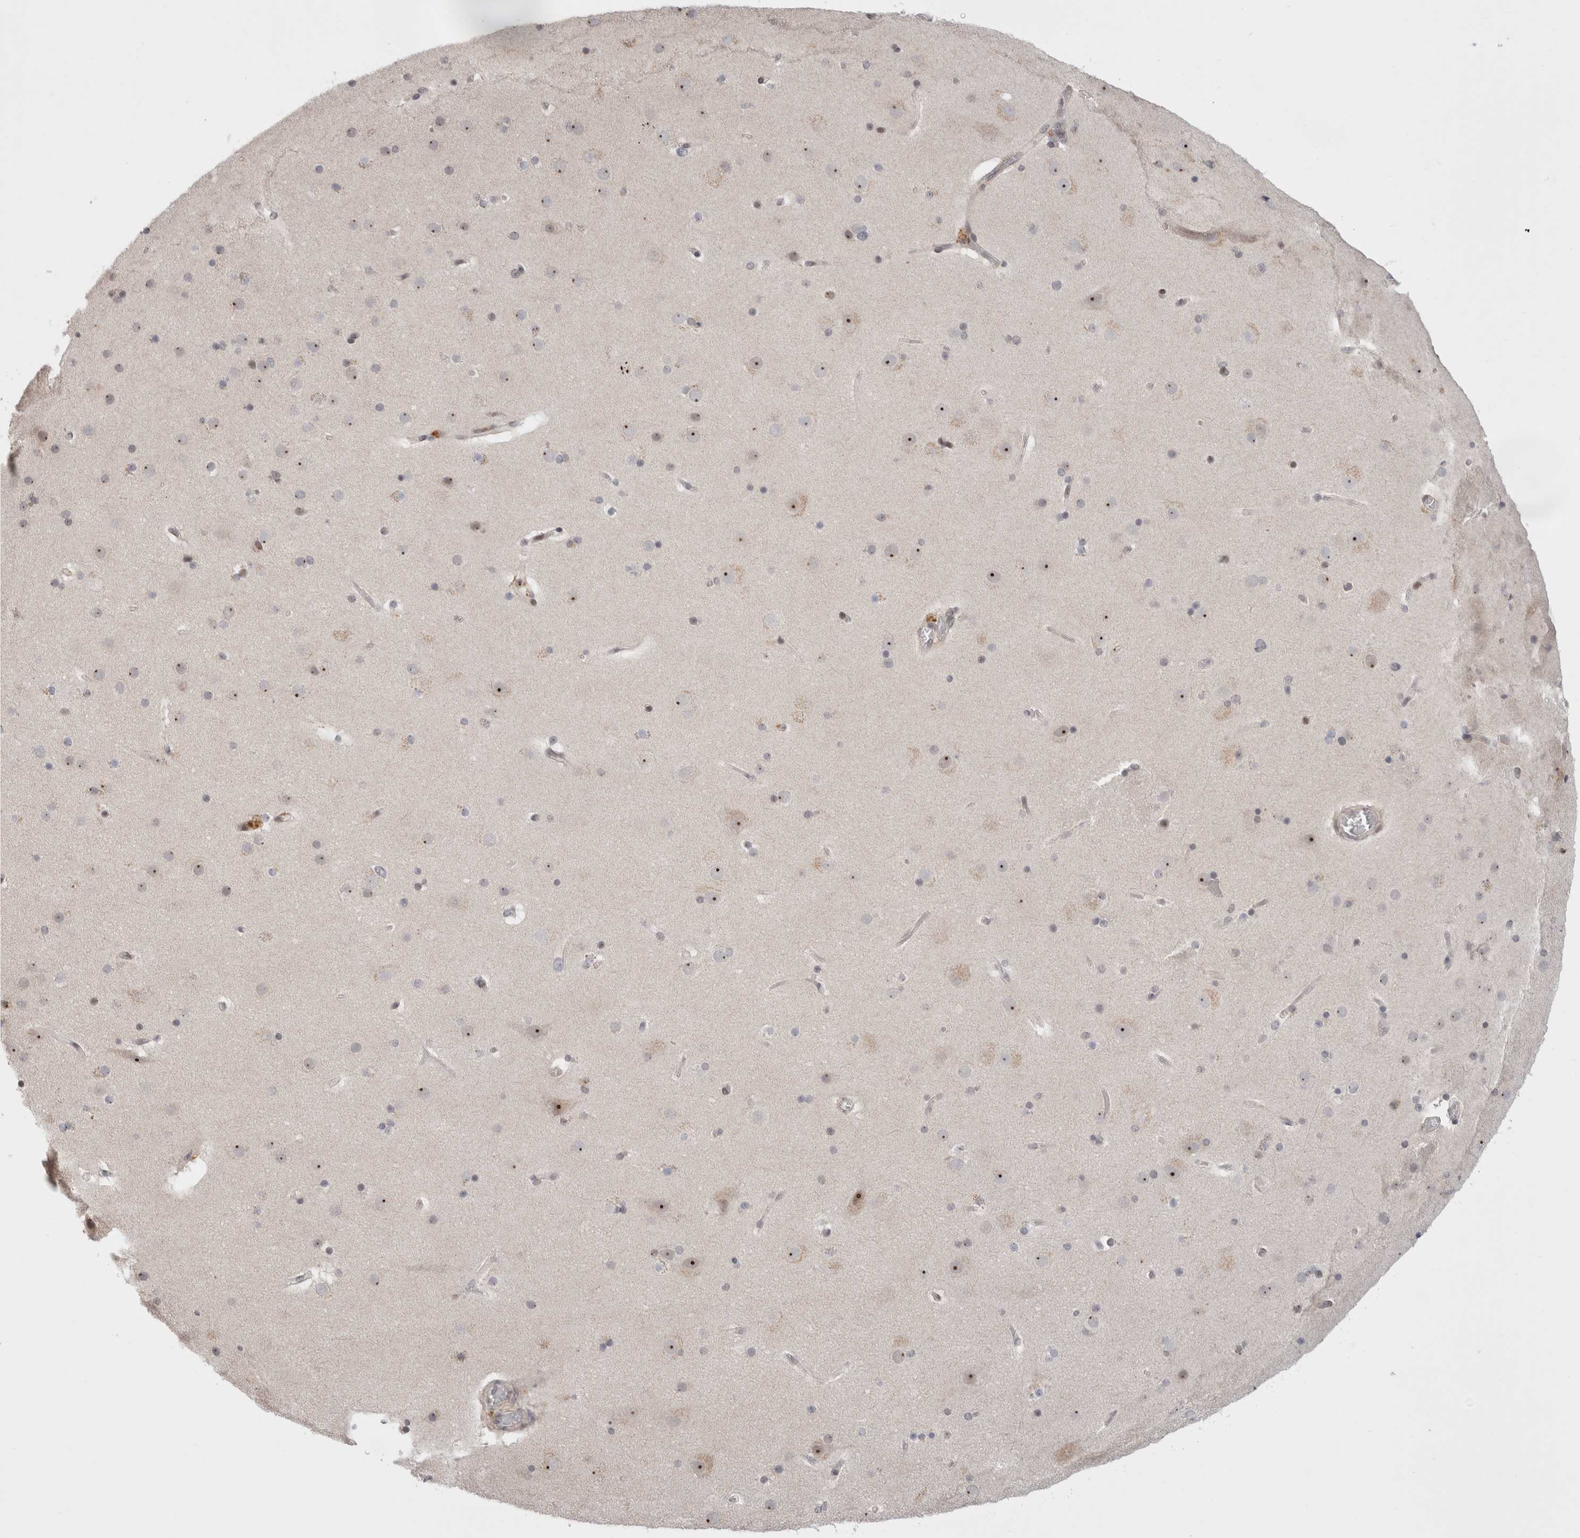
{"staining": {"intensity": "negative", "quantity": "none", "location": "none"}, "tissue": "cerebral cortex", "cell_type": "Endothelial cells", "image_type": "normal", "snomed": [{"axis": "morphology", "description": "Normal tissue, NOS"}, {"axis": "topography", "description": "Cerebral cortex"}], "caption": "This histopathology image is of benign cerebral cortex stained with immunohistochemistry to label a protein in brown with the nuclei are counter-stained blue. There is no positivity in endothelial cells.", "gene": "SENP6", "patient": {"sex": "male", "age": 57}}